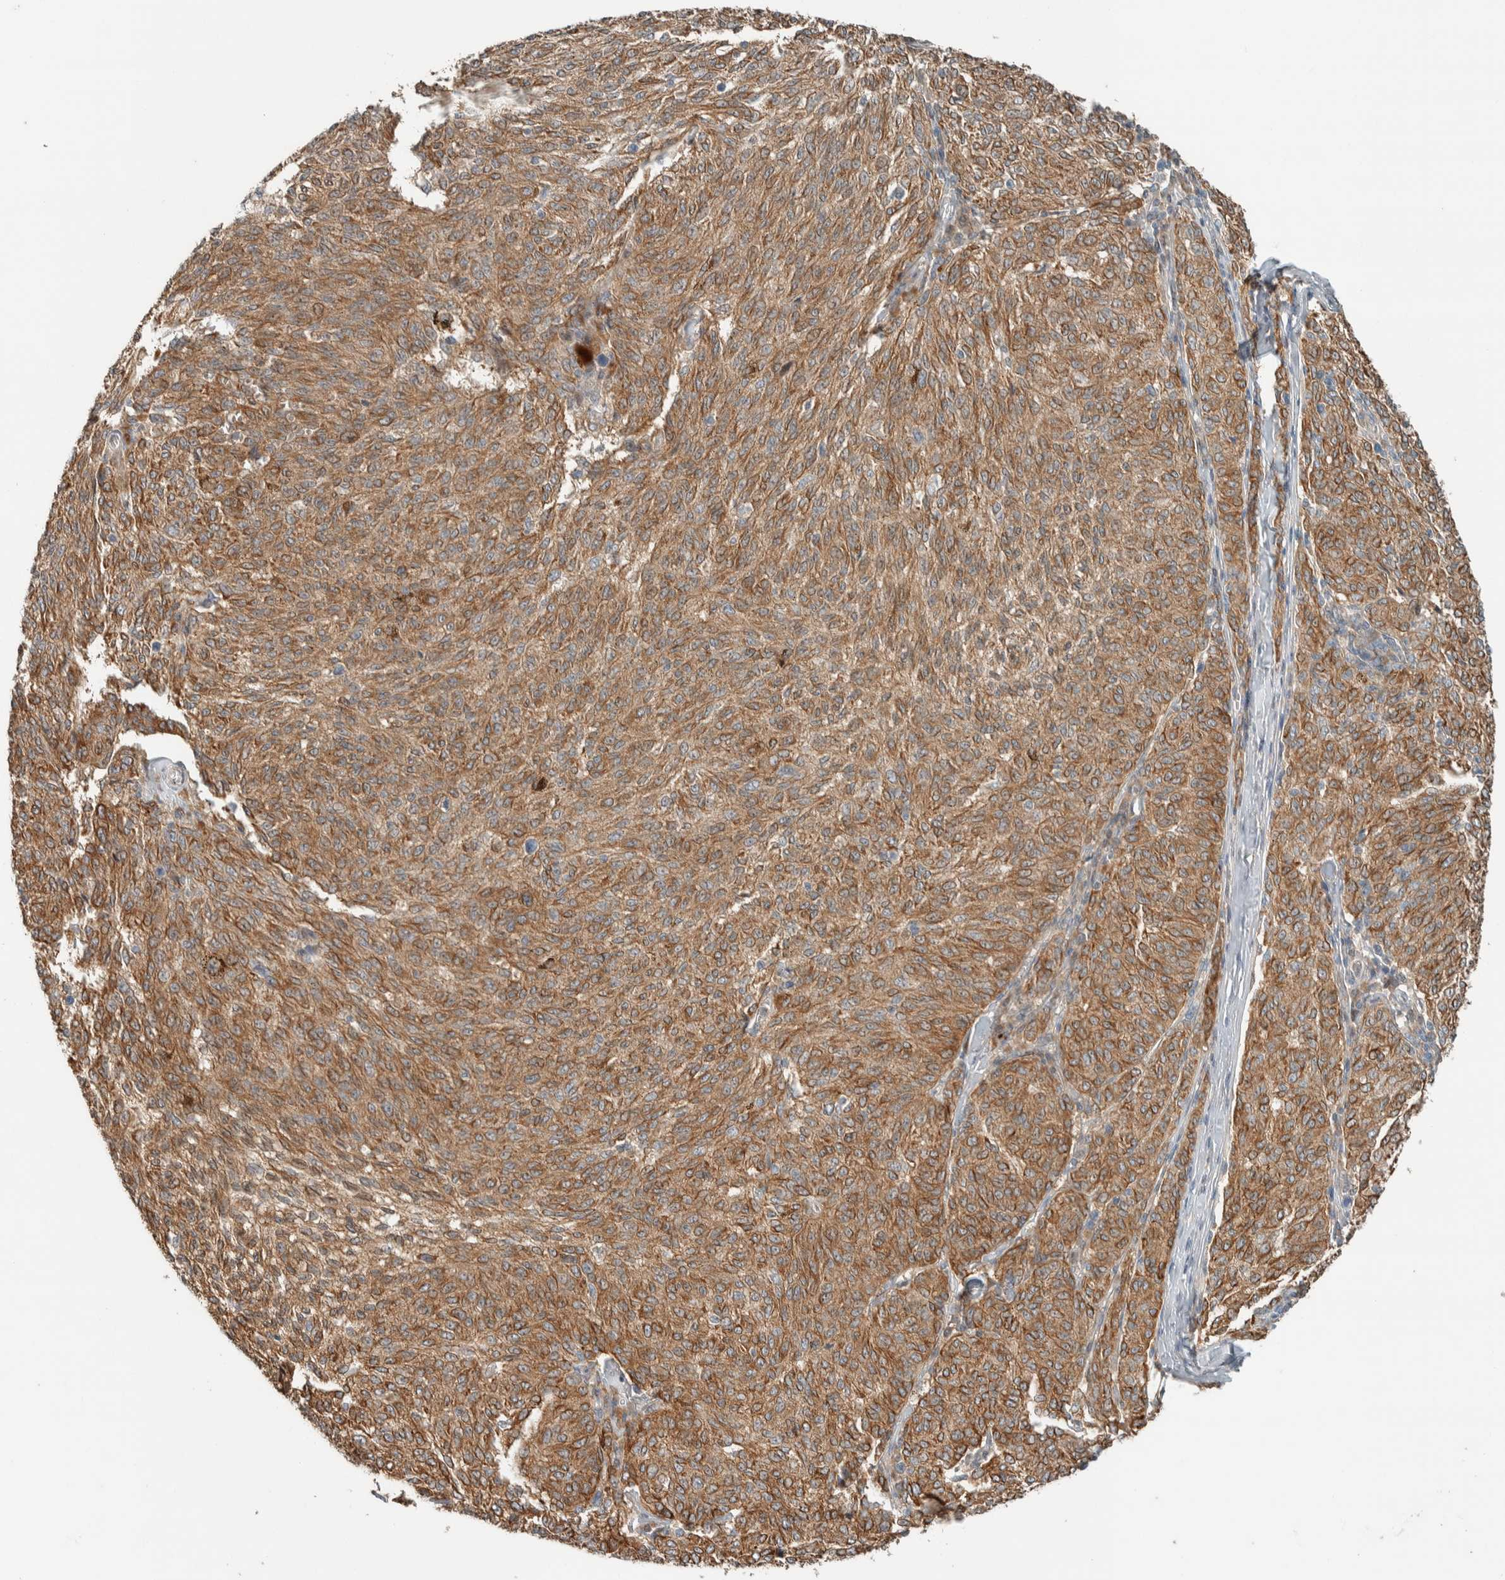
{"staining": {"intensity": "moderate", "quantity": ">75%", "location": "cytoplasmic/membranous"}, "tissue": "melanoma", "cell_type": "Tumor cells", "image_type": "cancer", "snomed": [{"axis": "morphology", "description": "Malignant melanoma, NOS"}, {"axis": "topography", "description": "Skin"}], "caption": "This is a micrograph of immunohistochemistry staining of melanoma, which shows moderate staining in the cytoplasmic/membranous of tumor cells.", "gene": "NBR1", "patient": {"sex": "female", "age": 72}}